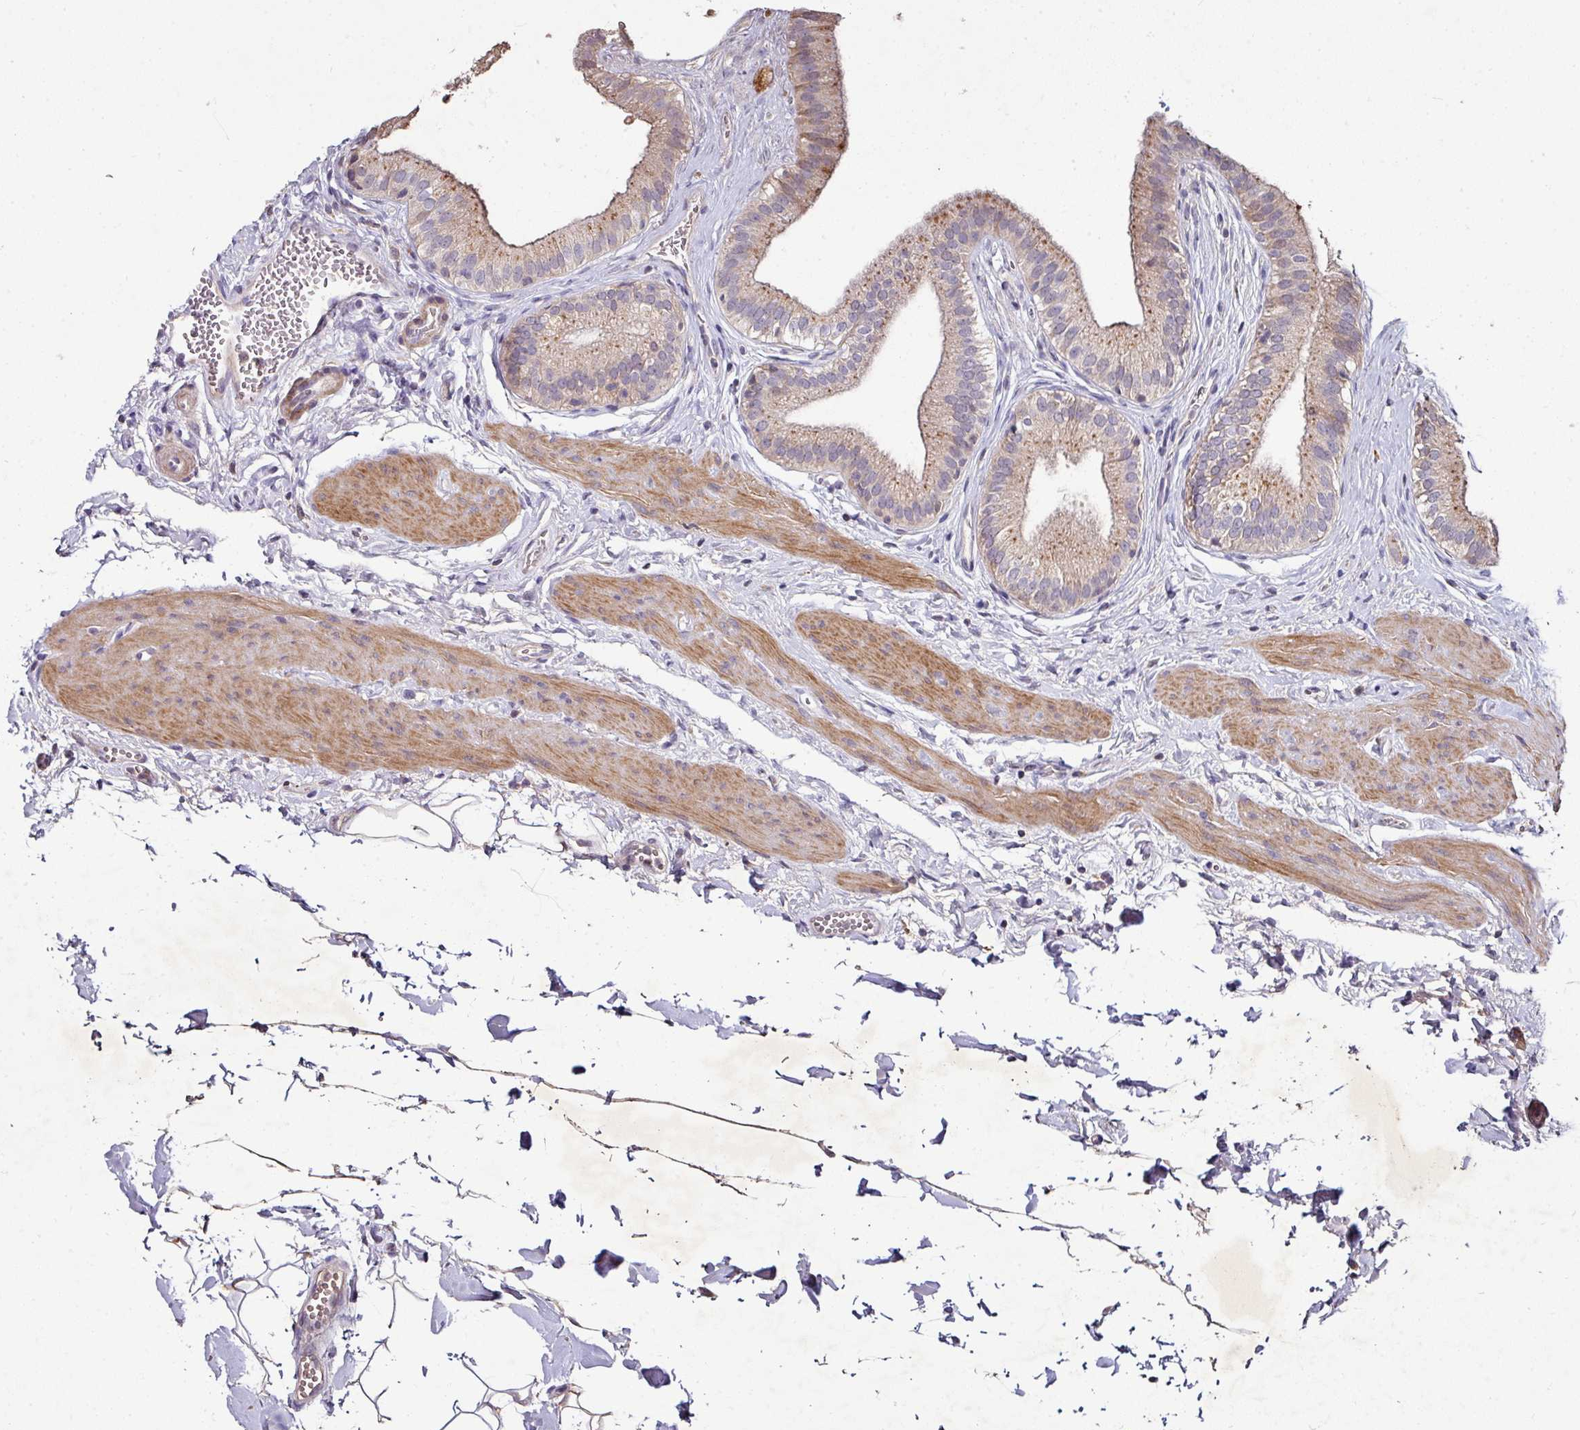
{"staining": {"intensity": "moderate", "quantity": ">75%", "location": "cytoplasmic/membranous"}, "tissue": "gallbladder", "cell_type": "Glandular cells", "image_type": "normal", "snomed": [{"axis": "morphology", "description": "Normal tissue, NOS"}, {"axis": "topography", "description": "Gallbladder"}], "caption": "Immunohistochemical staining of benign gallbladder shows >75% levels of moderate cytoplasmic/membranous protein positivity in about >75% of glandular cells. The protein is stained brown, and the nuclei are stained in blue (DAB (3,3'-diaminobenzidine) IHC with brightfield microscopy, high magnification).", "gene": "AEBP2", "patient": {"sex": "female", "age": 54}}